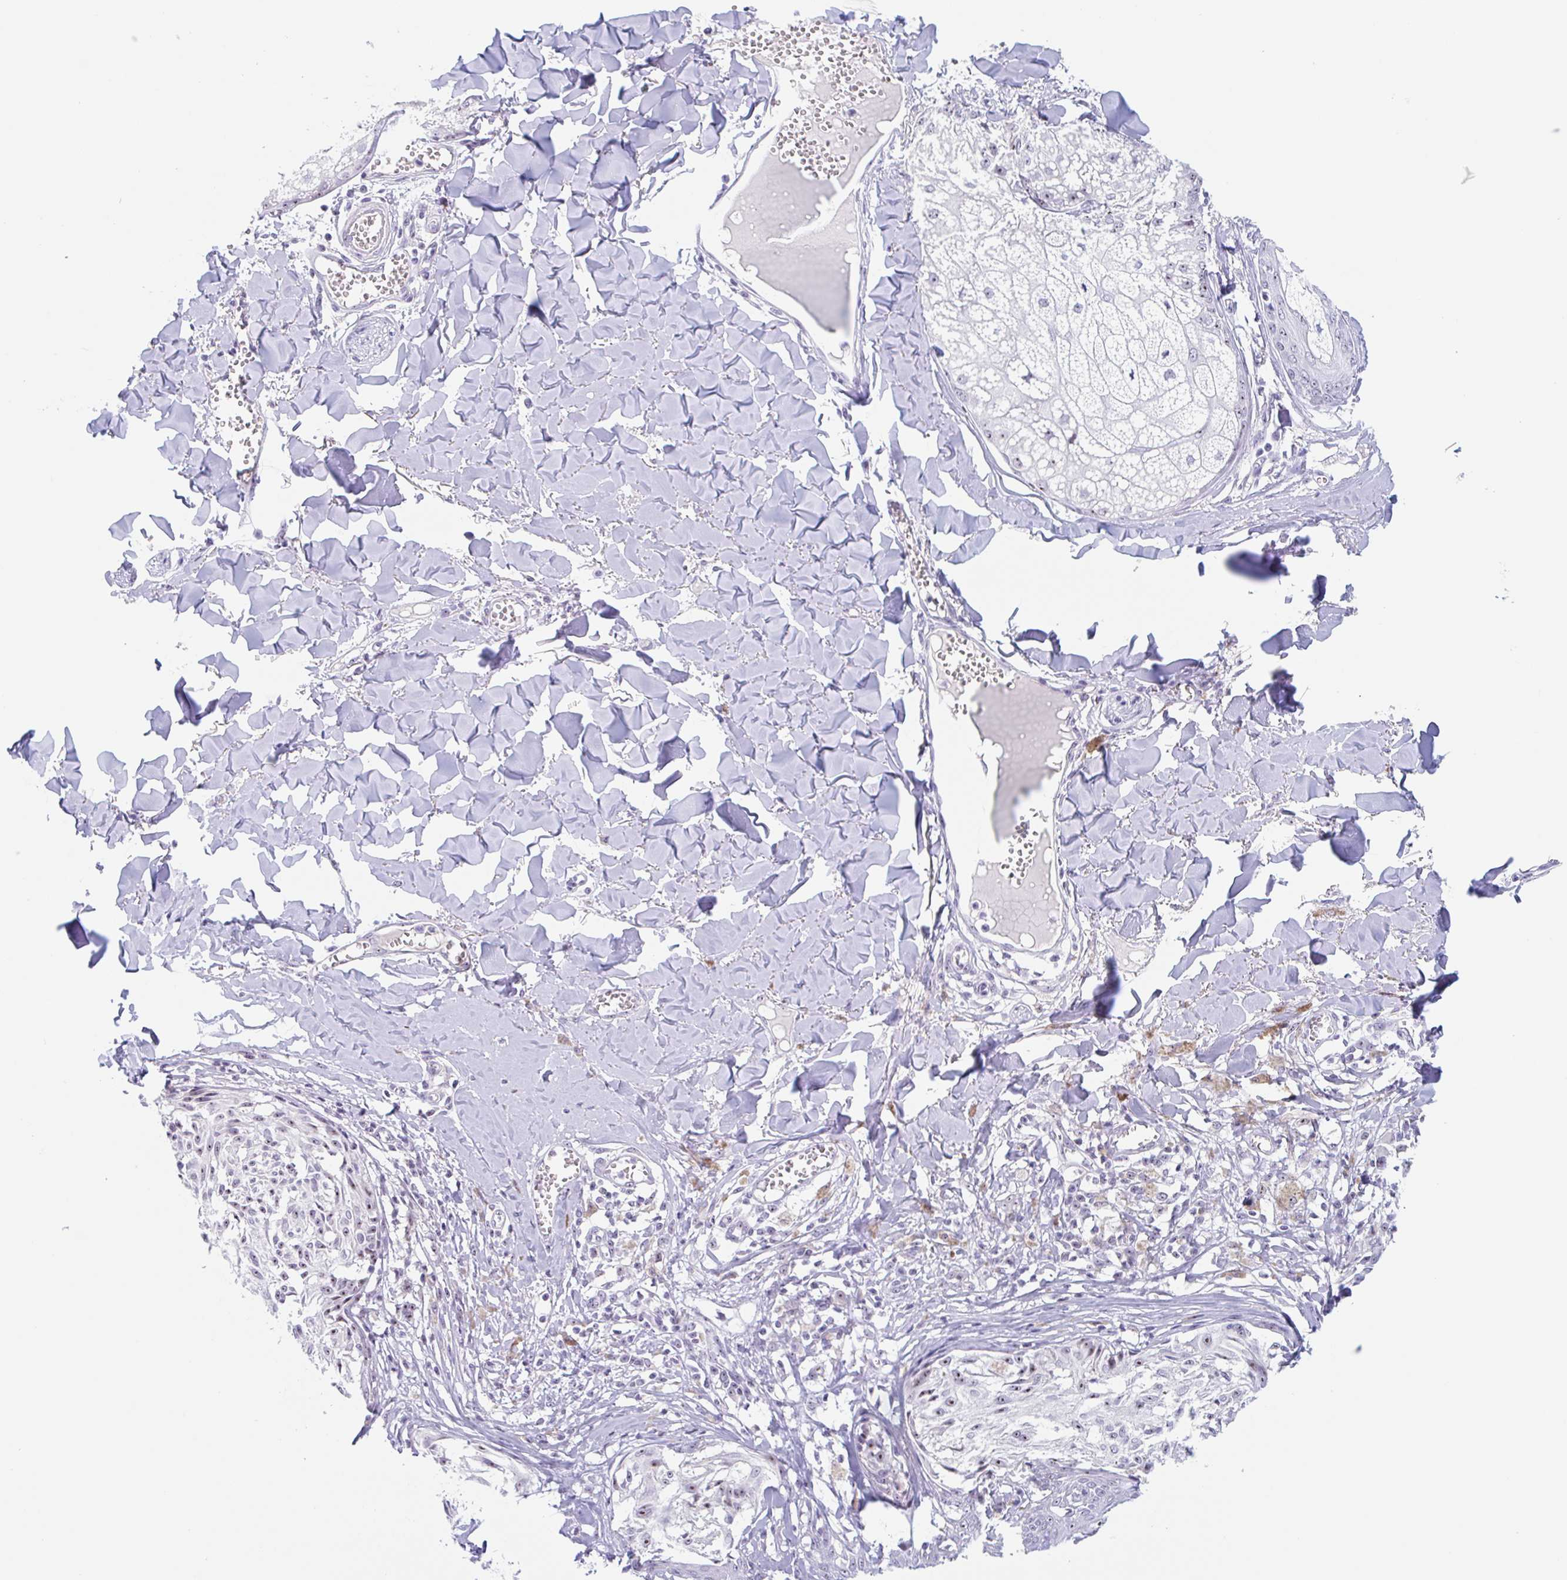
{"staining": {"intensity": "moderate", "quantity": "25%-75%", "location": "nuclear"}, "tissue": "melanoma", "cell_type": "Tumor cells", "image_type": "cancer", "snomed": [{"axis": "morphology", "description": "Malignant melanoma, NOS"}, {"axis": "topography", "description": "Skin"}], "caption": "A brown stain labels moderate nuclear staining of a protein in malignant melanoma tumor cells.", "gene": "LENG9", "patient": {"sex": "female", "age": 43}}